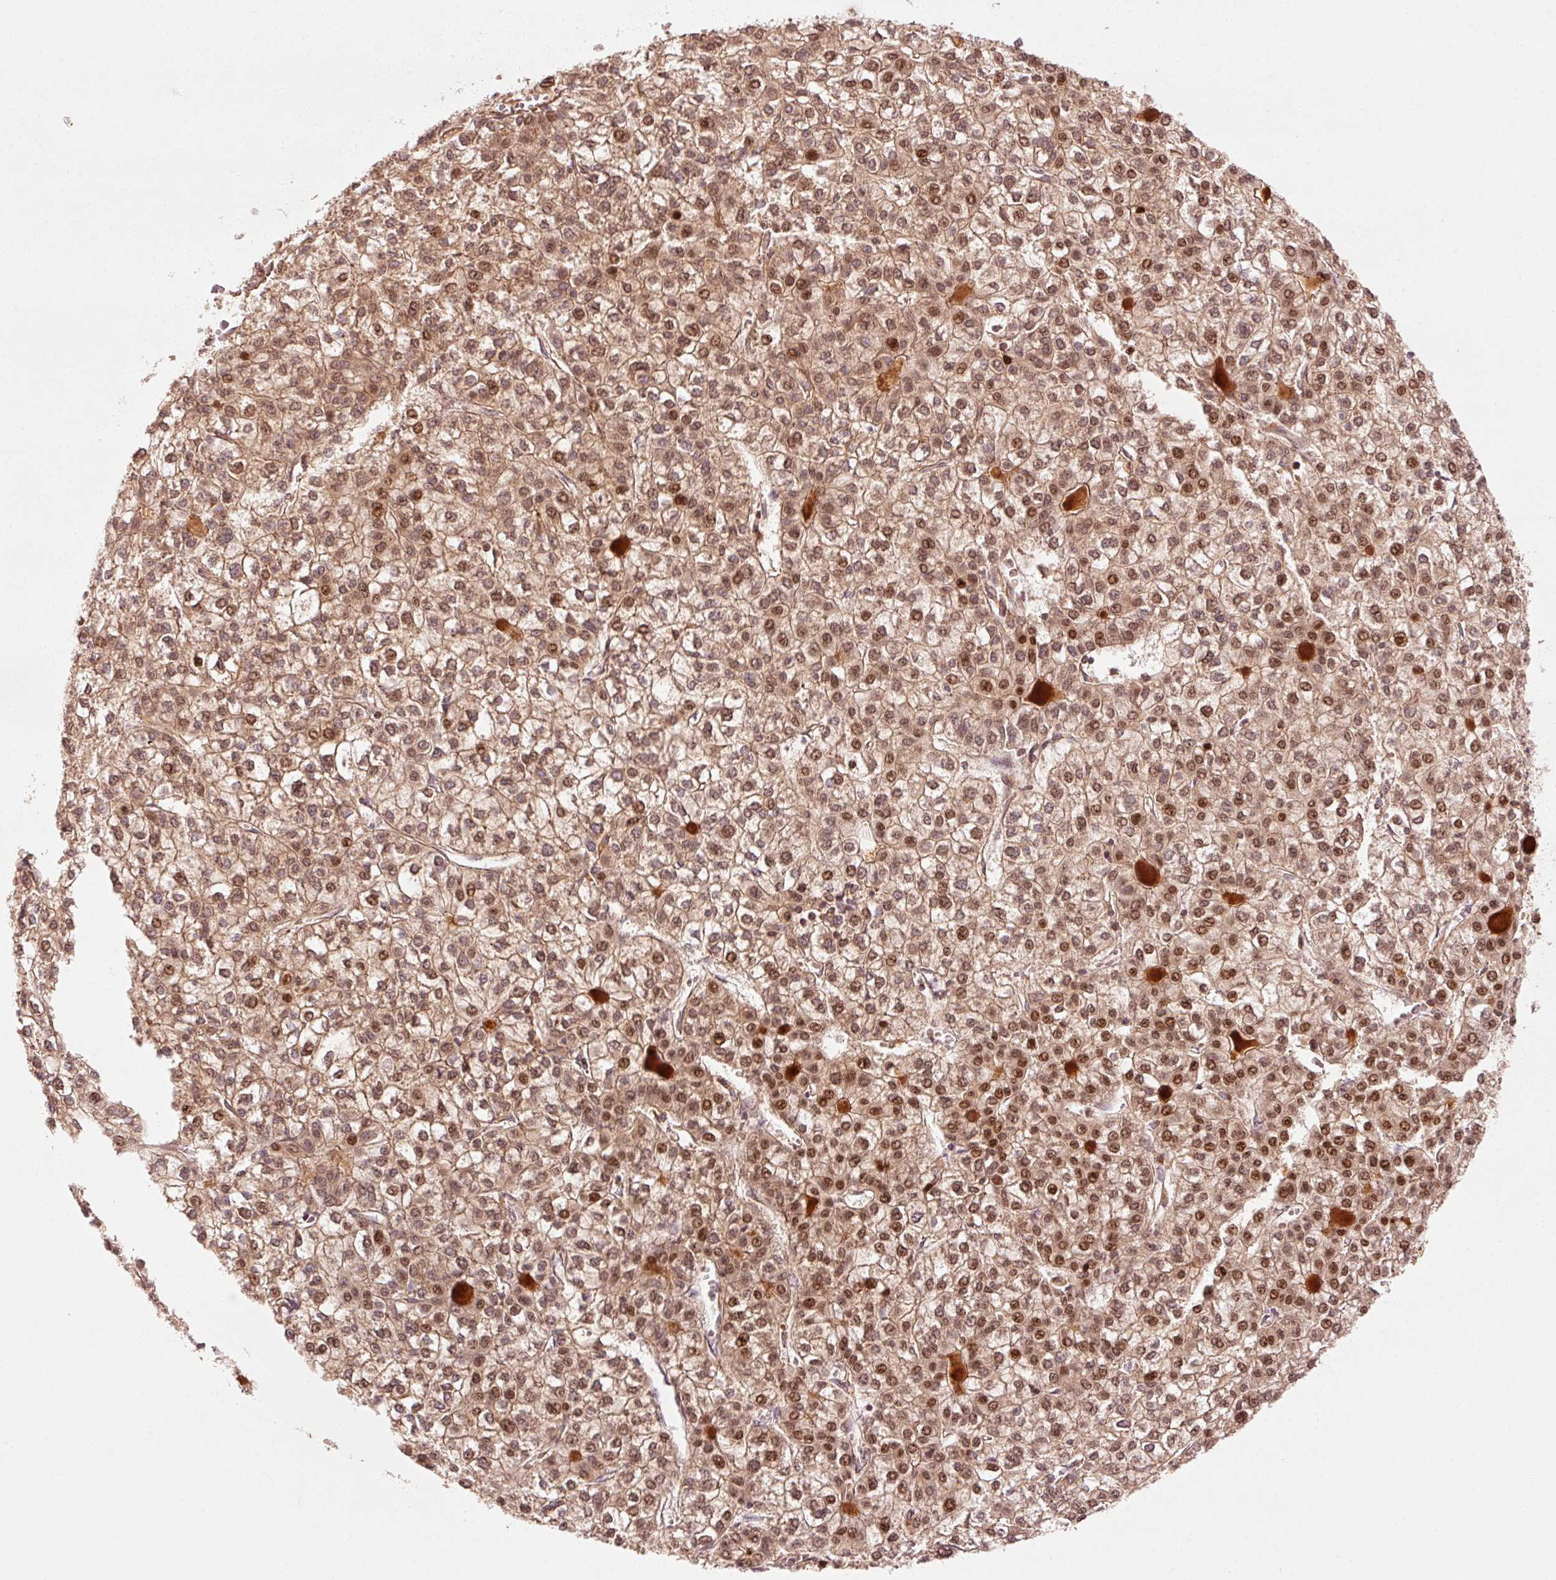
{"staining": {"intensity": "moderate", "quantity": ">75%", "location": "cytoplasmic/membranous,nuclear"}, "tissue": "liver cancer", "cell_type": "Tumor cells", "image_type": "cancer", "snomed": [{"axis": "morphology", "description": "Carcinoma, Hepatocellular, NOS"}, {"axis": "topography", "description": "Liver"}], "caption": "DAB (3,3'-diaminobenzidine) immunohistochemical staining of human liver cancer (hepatocellular carcinoma) displays moderate cytoplasmic/membranous and nuclear protein expression in approximately >75% of tumor cells.", "gene": "CTNNA1", "patient": {"sex": "female", "age": 43}}